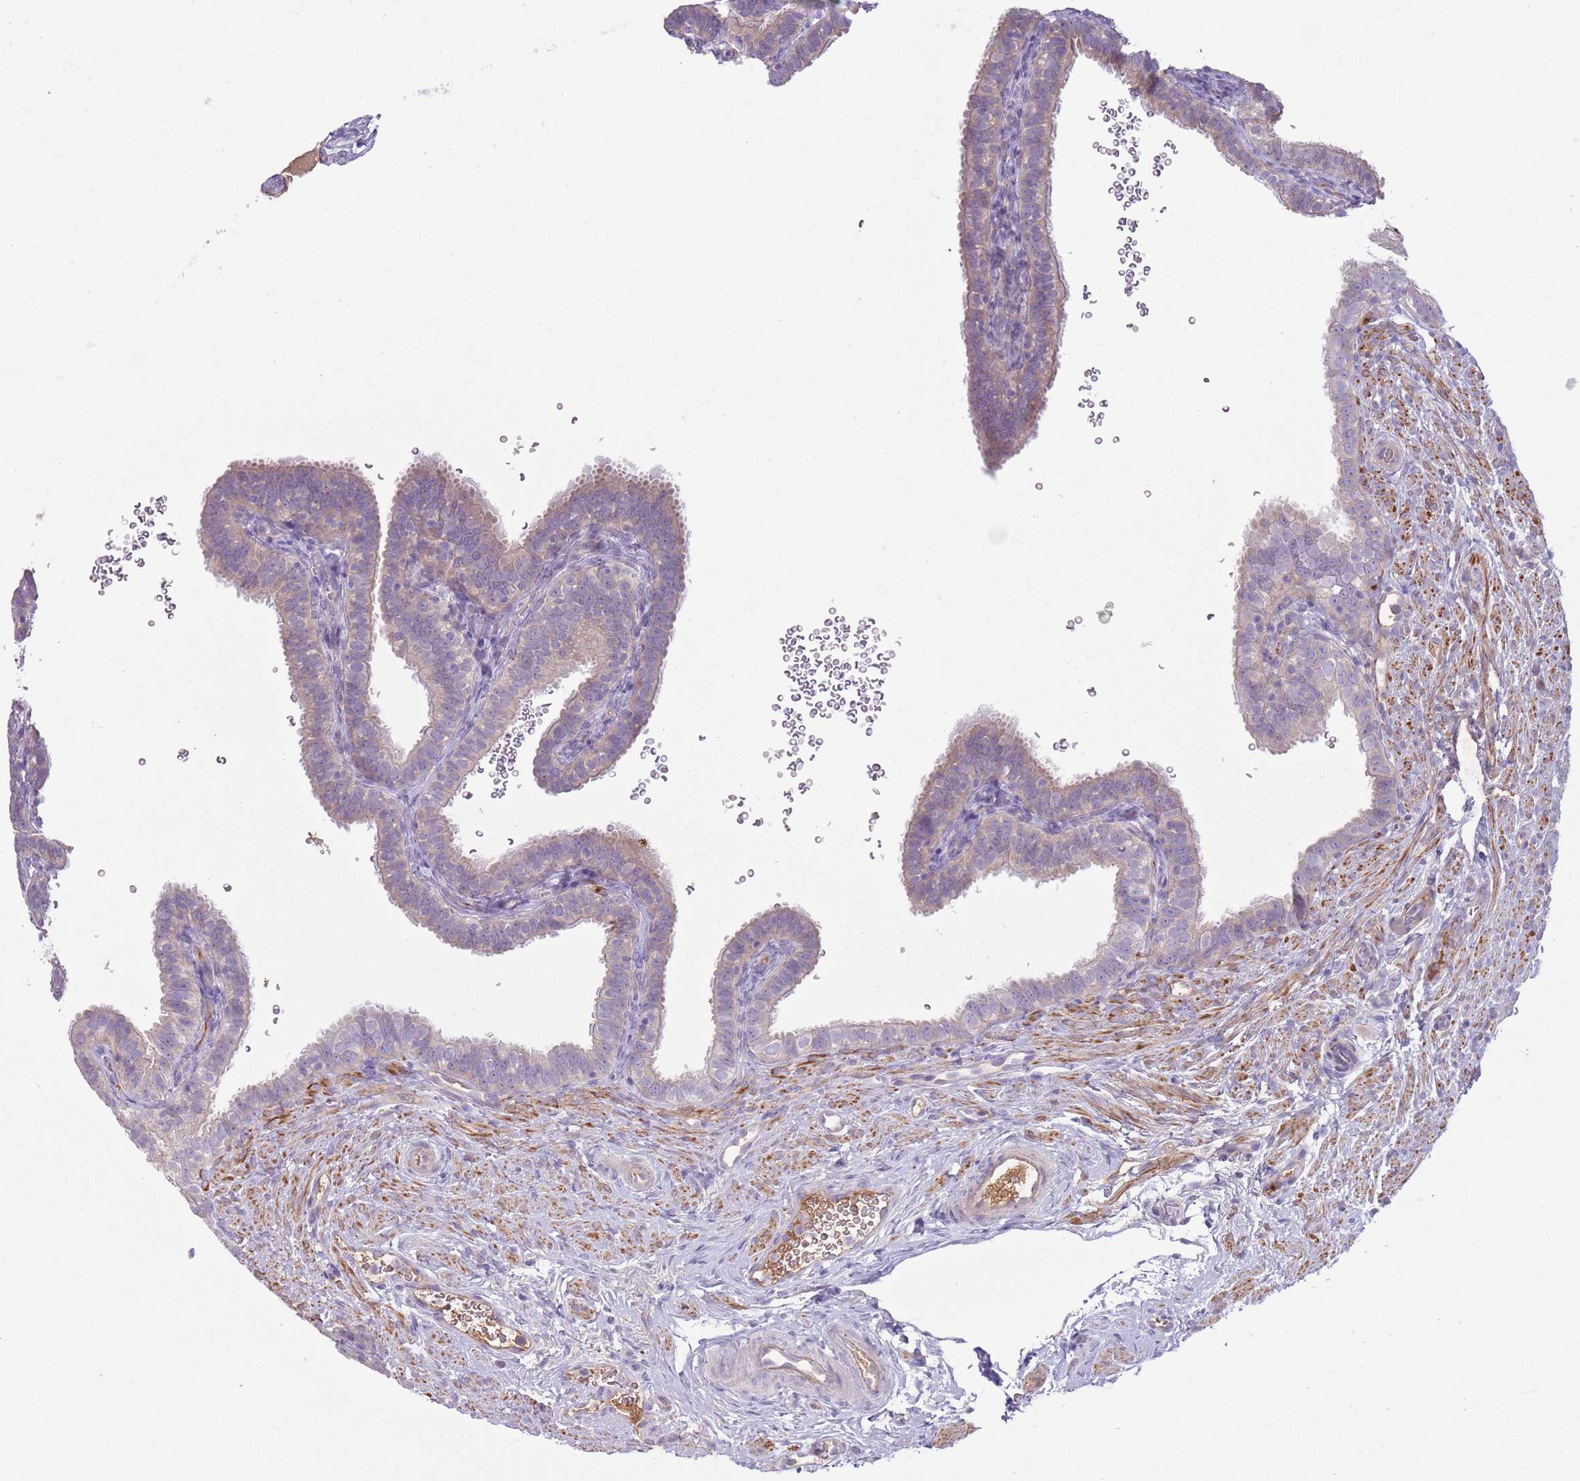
{"staining": {"intensity": "weak", "quantity": "<25%", "location": "cytoplasmic/membranous"}, "tissue": "fallopian tube", "cell_type": "Glandular cells", "image_type": "normal", "snomed": [{"axis": "morphology", "description": "Normal tissue, NOS"}, {"axis": "topography", "description": "Fallopian tube"}], "caption": "Immunohistochemistry image of normal fallopian tube: fallopian tube stained with DAB demonstrates no significant protein positivity in glandular cells.", "gene": "CFH", "patient": {"sex": "female", "age": 41}}